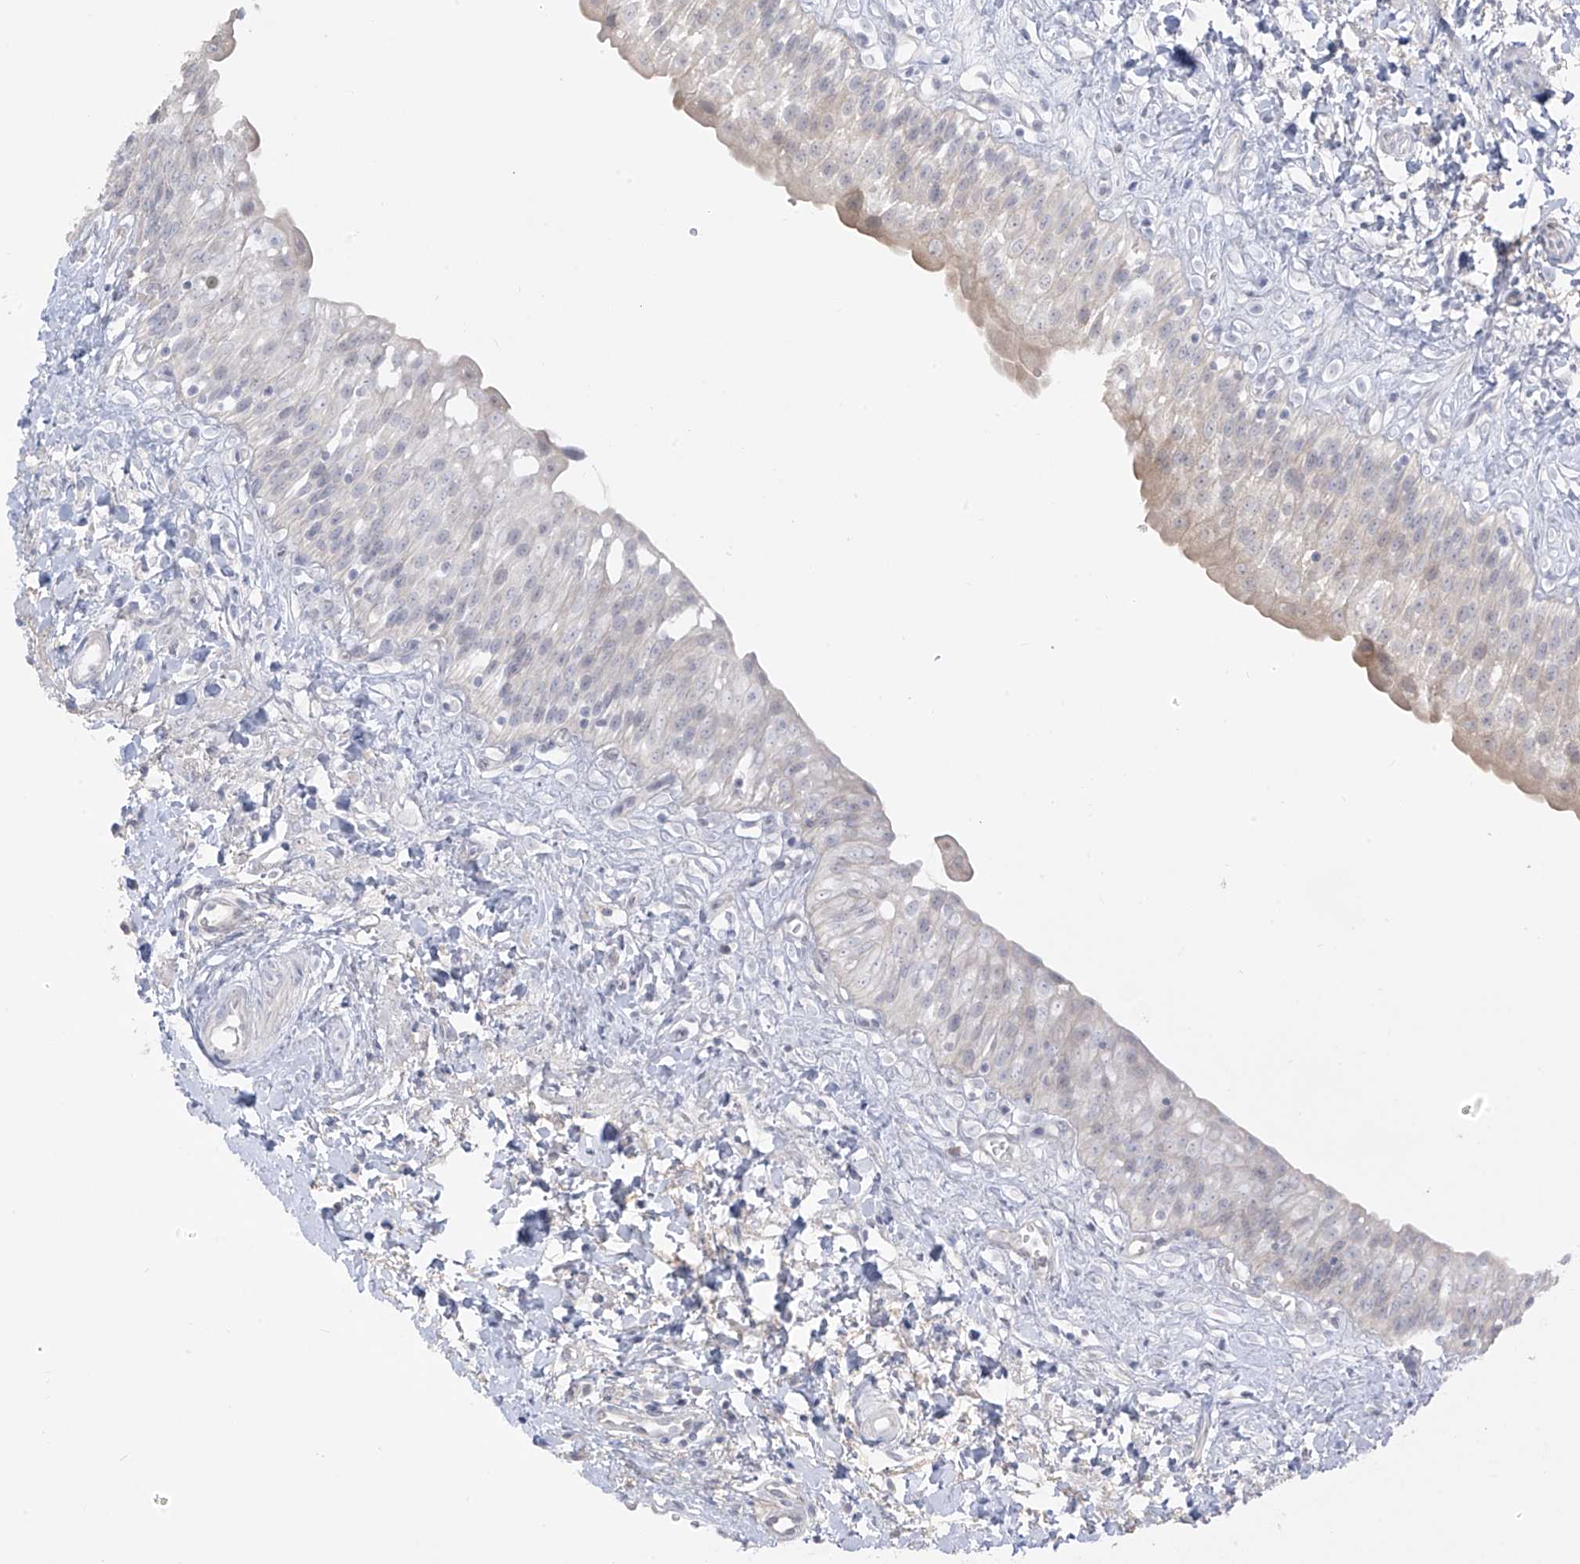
{"staining": {"intensity": "weak", "quantity": "<25%", "location": "cytoplasmic/membranous"}, "tissue": "urinary bladder", "cell_type": "Urothelial cells", "image_type": "normal", "snomed": [{"axis": "morphology", "description": "Normal tissue, NOS"}, {"axis": "topography", "description": "Urinary bladder"}], "caption": "Immunohistochemistry (IHC) of unremarkable urinary bladder demonstrates no expression in urothelial cells. (IHC, brightfield microscopy, high magnification).", "gene": "DCDC2", "patient": {"sex": "male", "age": 51}}